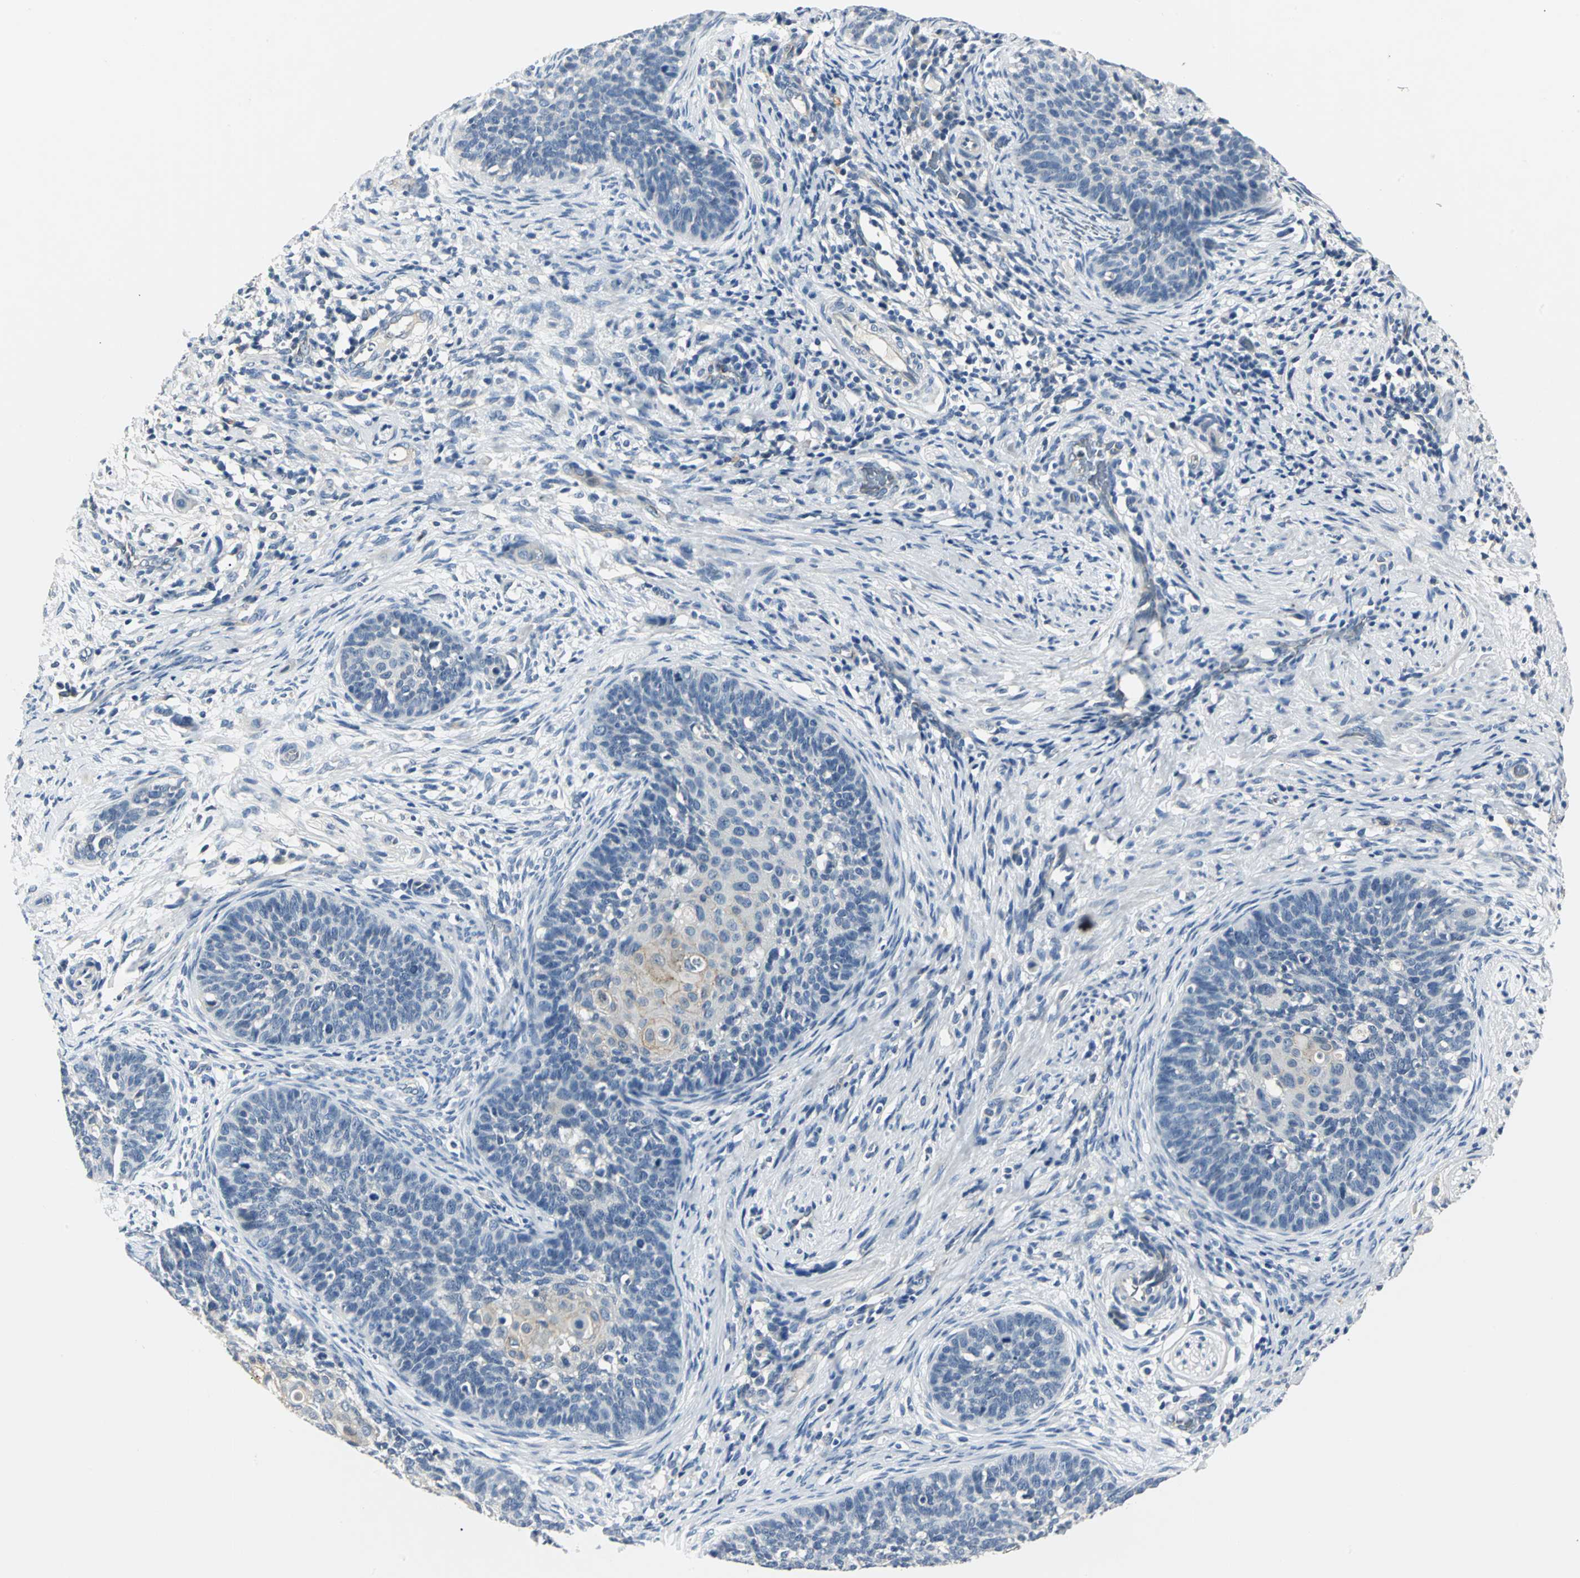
{"staining": {"intensity": "weak", "quantity": "<25%", "location": "cytoplasmic/membranous"}, "tissue": "cervical cancer", "cell_type": "Tumor cells", "image_type": "cancer", "snomed": [{"axis": "morphology", "description": "Squamous cell carcinoma, NOS"}, {"axis": "topography", "description": "Cervix"}], "caption": "Cervical squamous cell carcinoma stained for a protein using immunohistochemistry displays no positivity tumor cells.", "gene": "RIPOR1", "patient": {"sex": "female", "age": 33}}